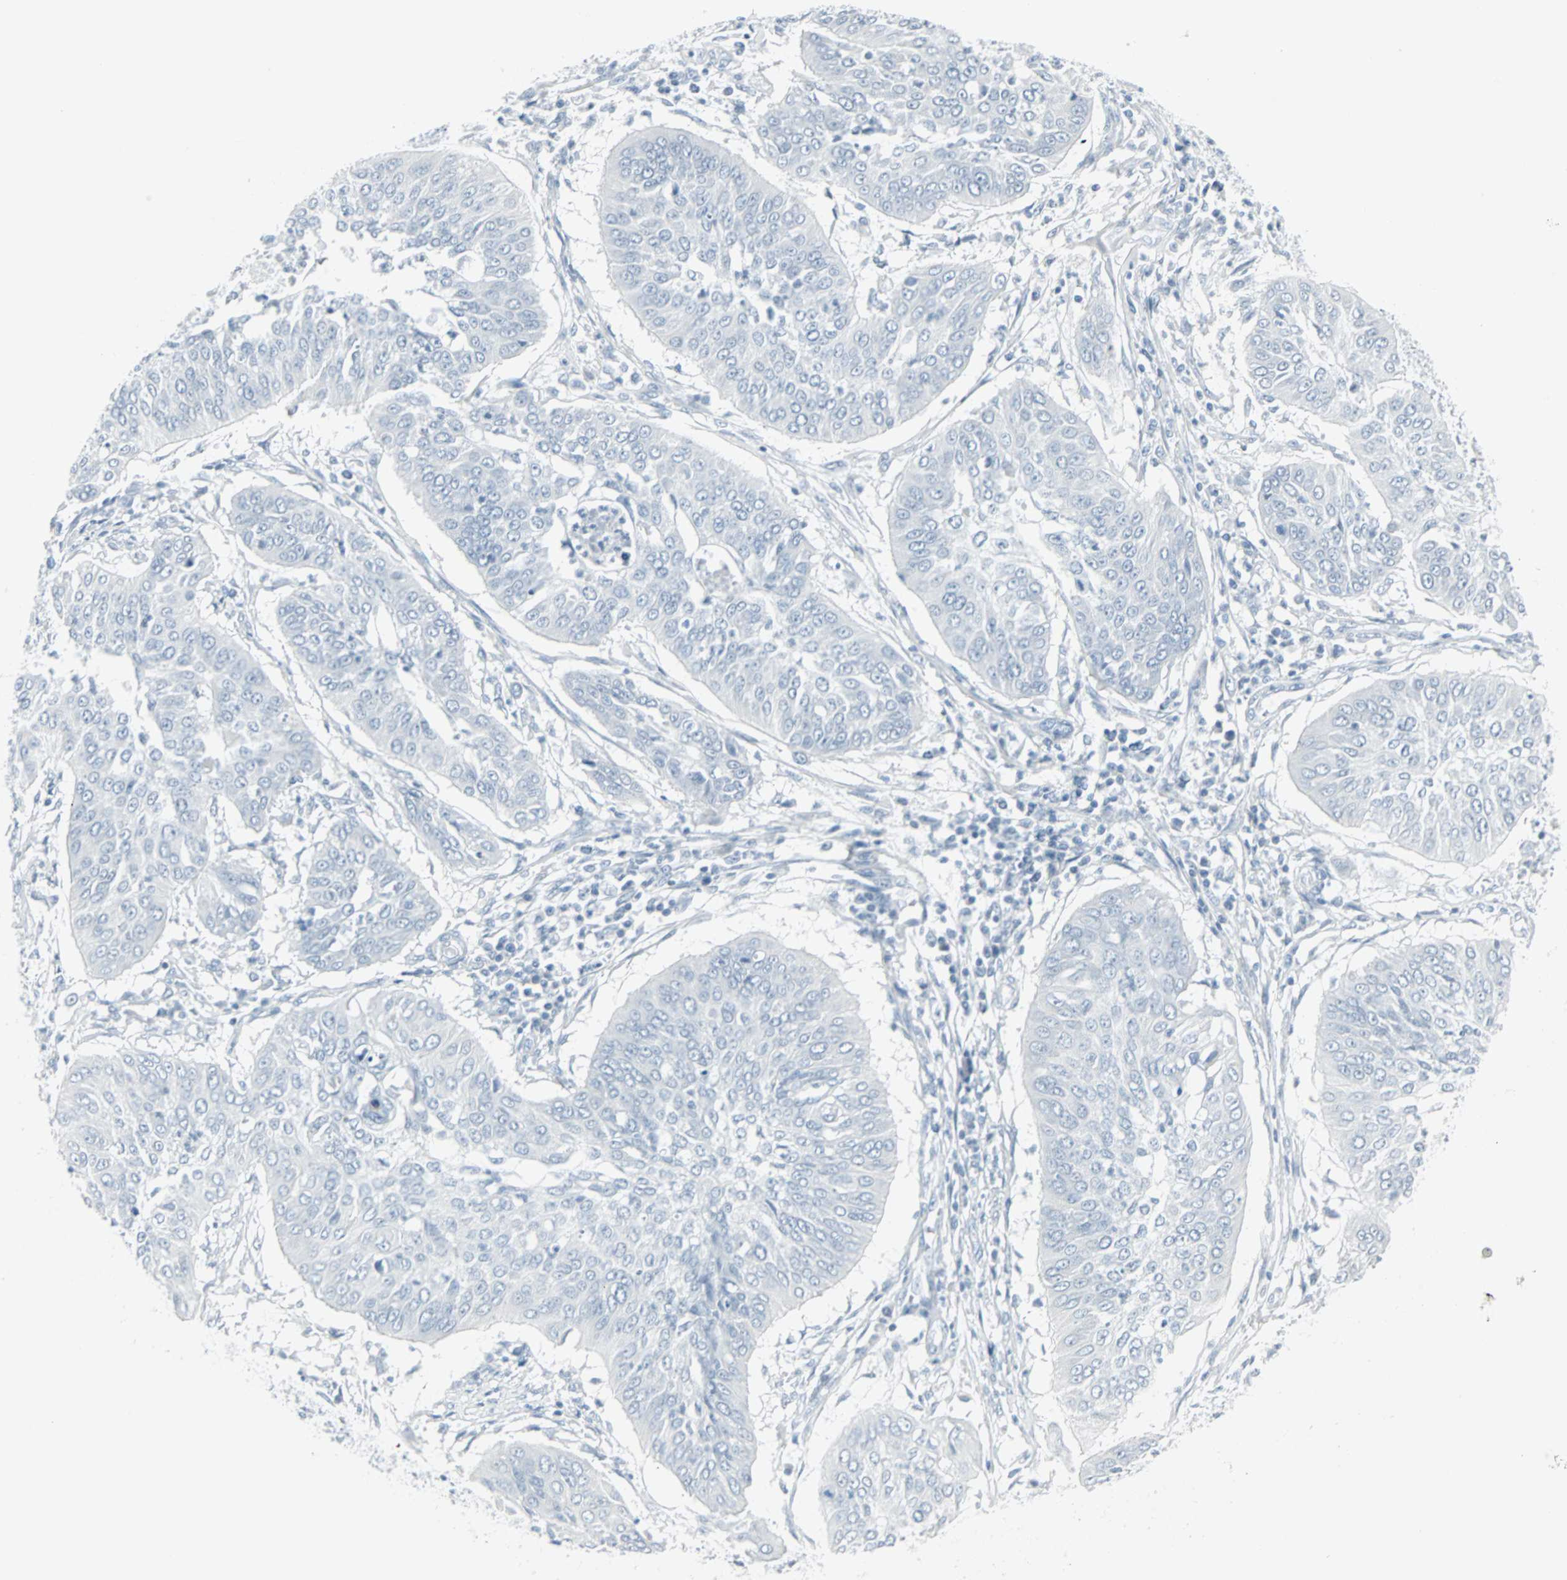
{"staining": {"intensity": "negative", "quantity": "none", "location": "none"}, "tissue": "cervical cancer", "cell_type": "Tumor cells", "image_type": "cancer", "snomed": [{"axis": "morphology", "description": "Normal tissue, NOS"}, {"axis": "morphology", "description": "Squamous cell carcinoma, NOS"}, {"axis": "topography", "description": "Cervix"}], "caption": "Tumor cells are negative for brown protein staining in squamous cell carcinoma (cervical). Brightfield microscopy of immunohistochemistry stained with DAB (3,3'-diaminobenzidine) (brown) and hematoxylin (blue), captured at high magnification.", "gene": "LANCL3", "patient": {"sex": "female", "age": 39}}